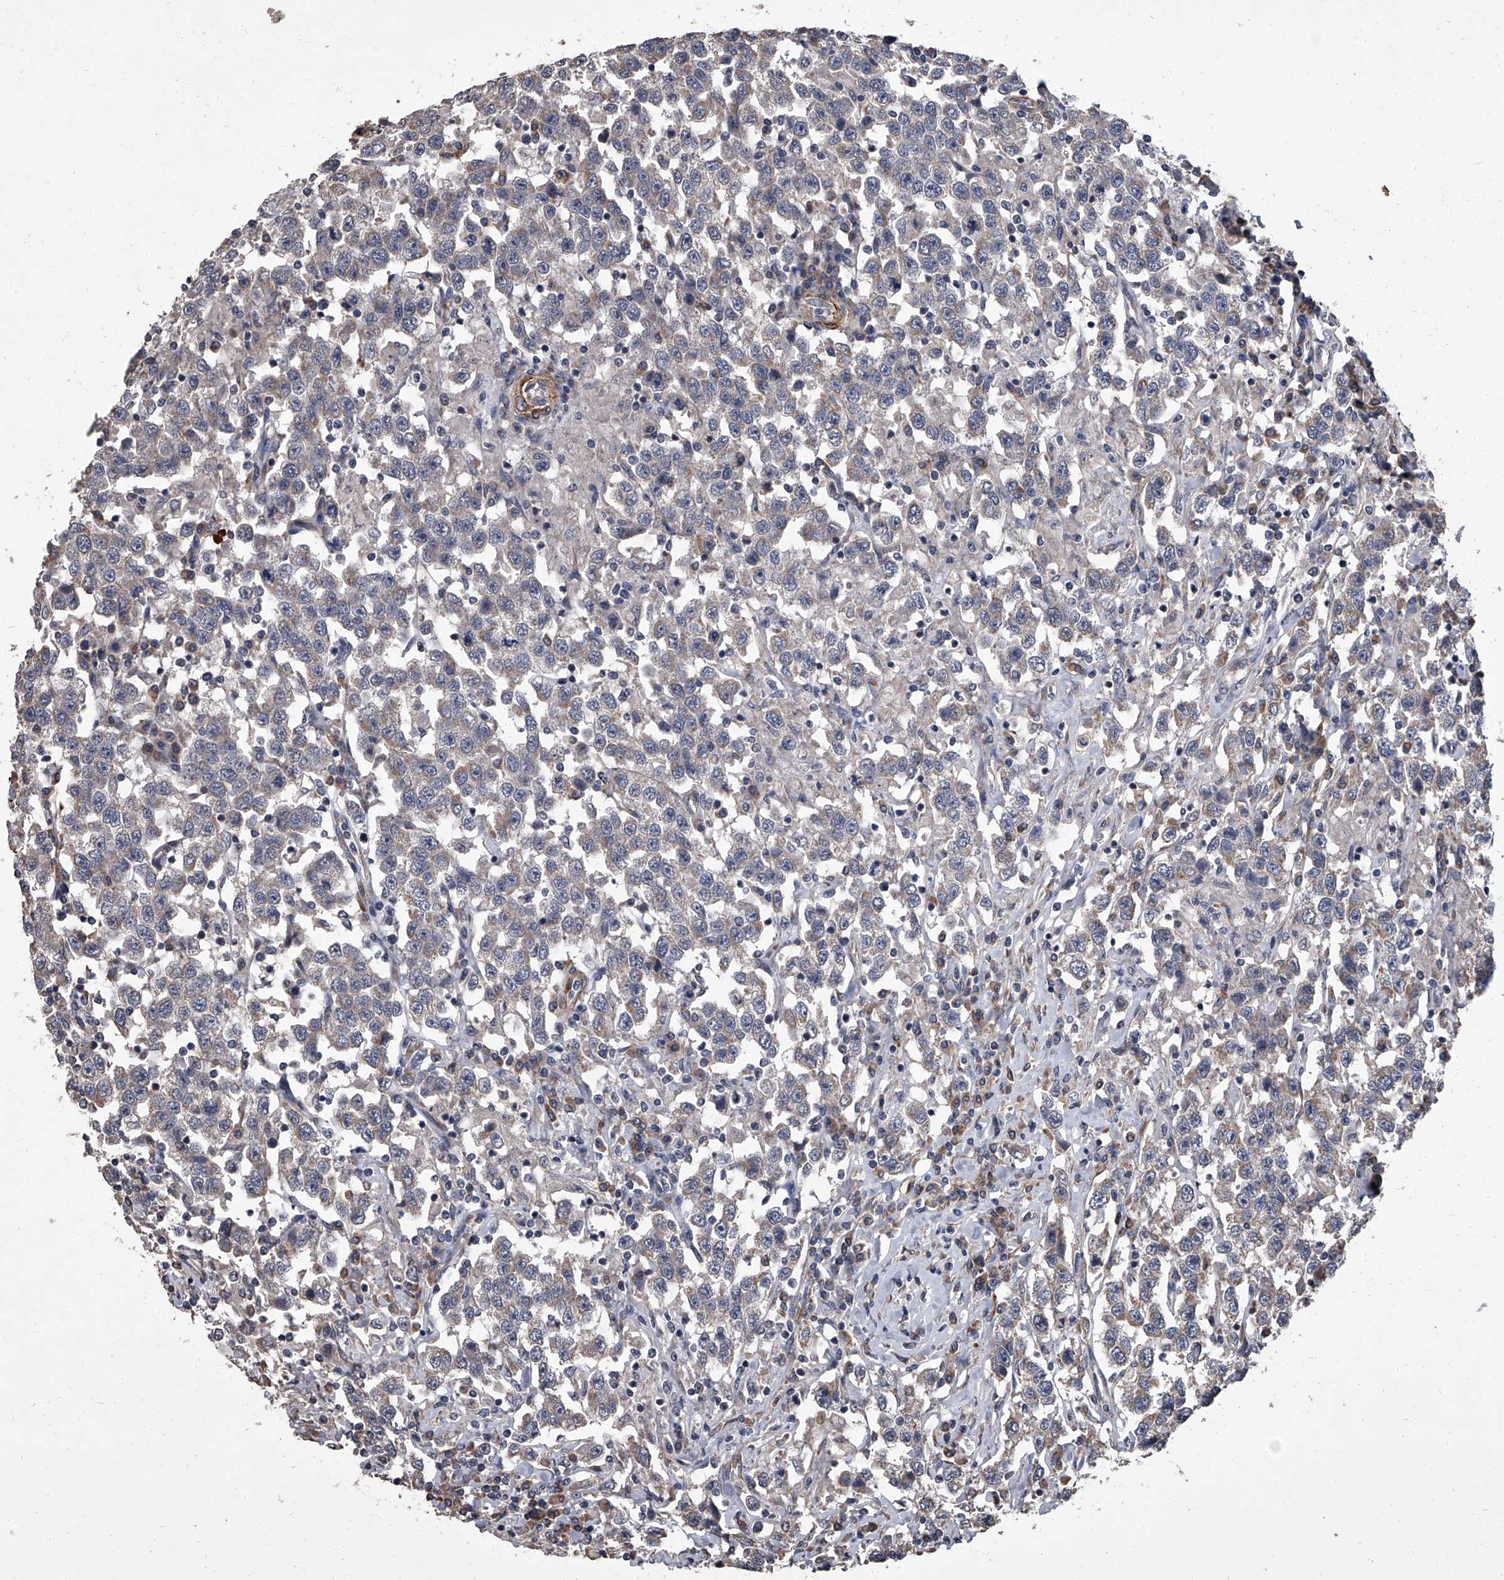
{"staining": {"intensity": "weak", "quantity": "<25%", "location": "cytoplasmic/membranous"}, "tissue": "testis cancer", "cell_type": "Tumor cells", "image_type": "cancer", "snomed": [{"axis": "morphology", "description": "Seminoma, NOS"}, {"axis": "topography", "description": "Testis"}], "caption": "Immunohistochemistry (IHC) of testis cancer exhibits no staining in tumor cells.", "gene": "SIRT4", "patient": {"sex": "male", "age": 41}}